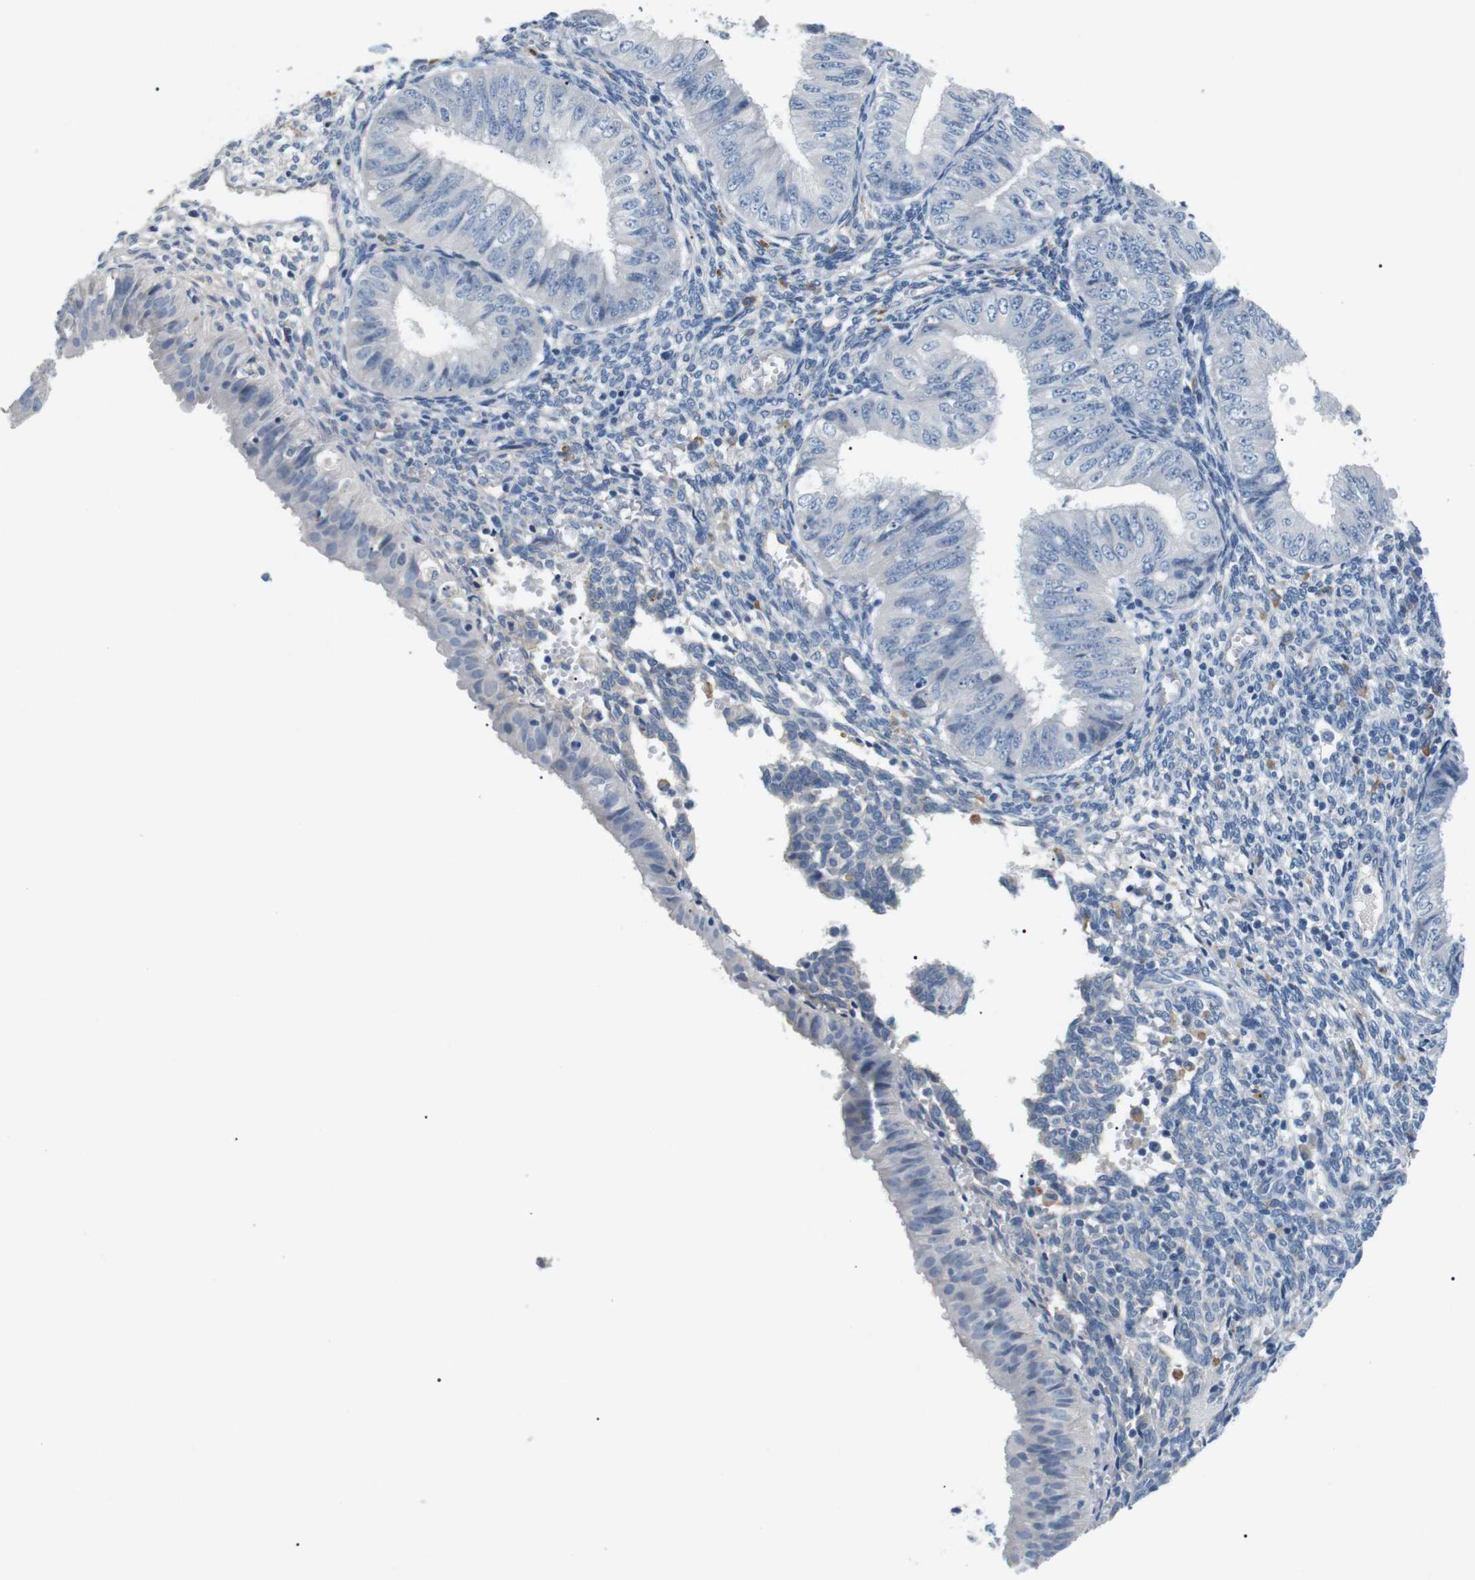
{"staining": {"intensity": "negative", "quantity": "none", "location": "none"}, "tissue": "endometrial cancer", "cell_type": "Tumor cells", "image_type": "cancer", "snomed": [{"axis": "morphology", "description": "Normal tissue, NOS"}, {"axis": "morphology", "description": "Adenocarcinoma, NOS"}, {"axis": "topography", "description": "Endometrium"}], "caption": "IHC of endometrial cancer reveals no positivity in tumor cells.", "gene": "FCGRT", "patient": {"sex": "female", "age": 53}}